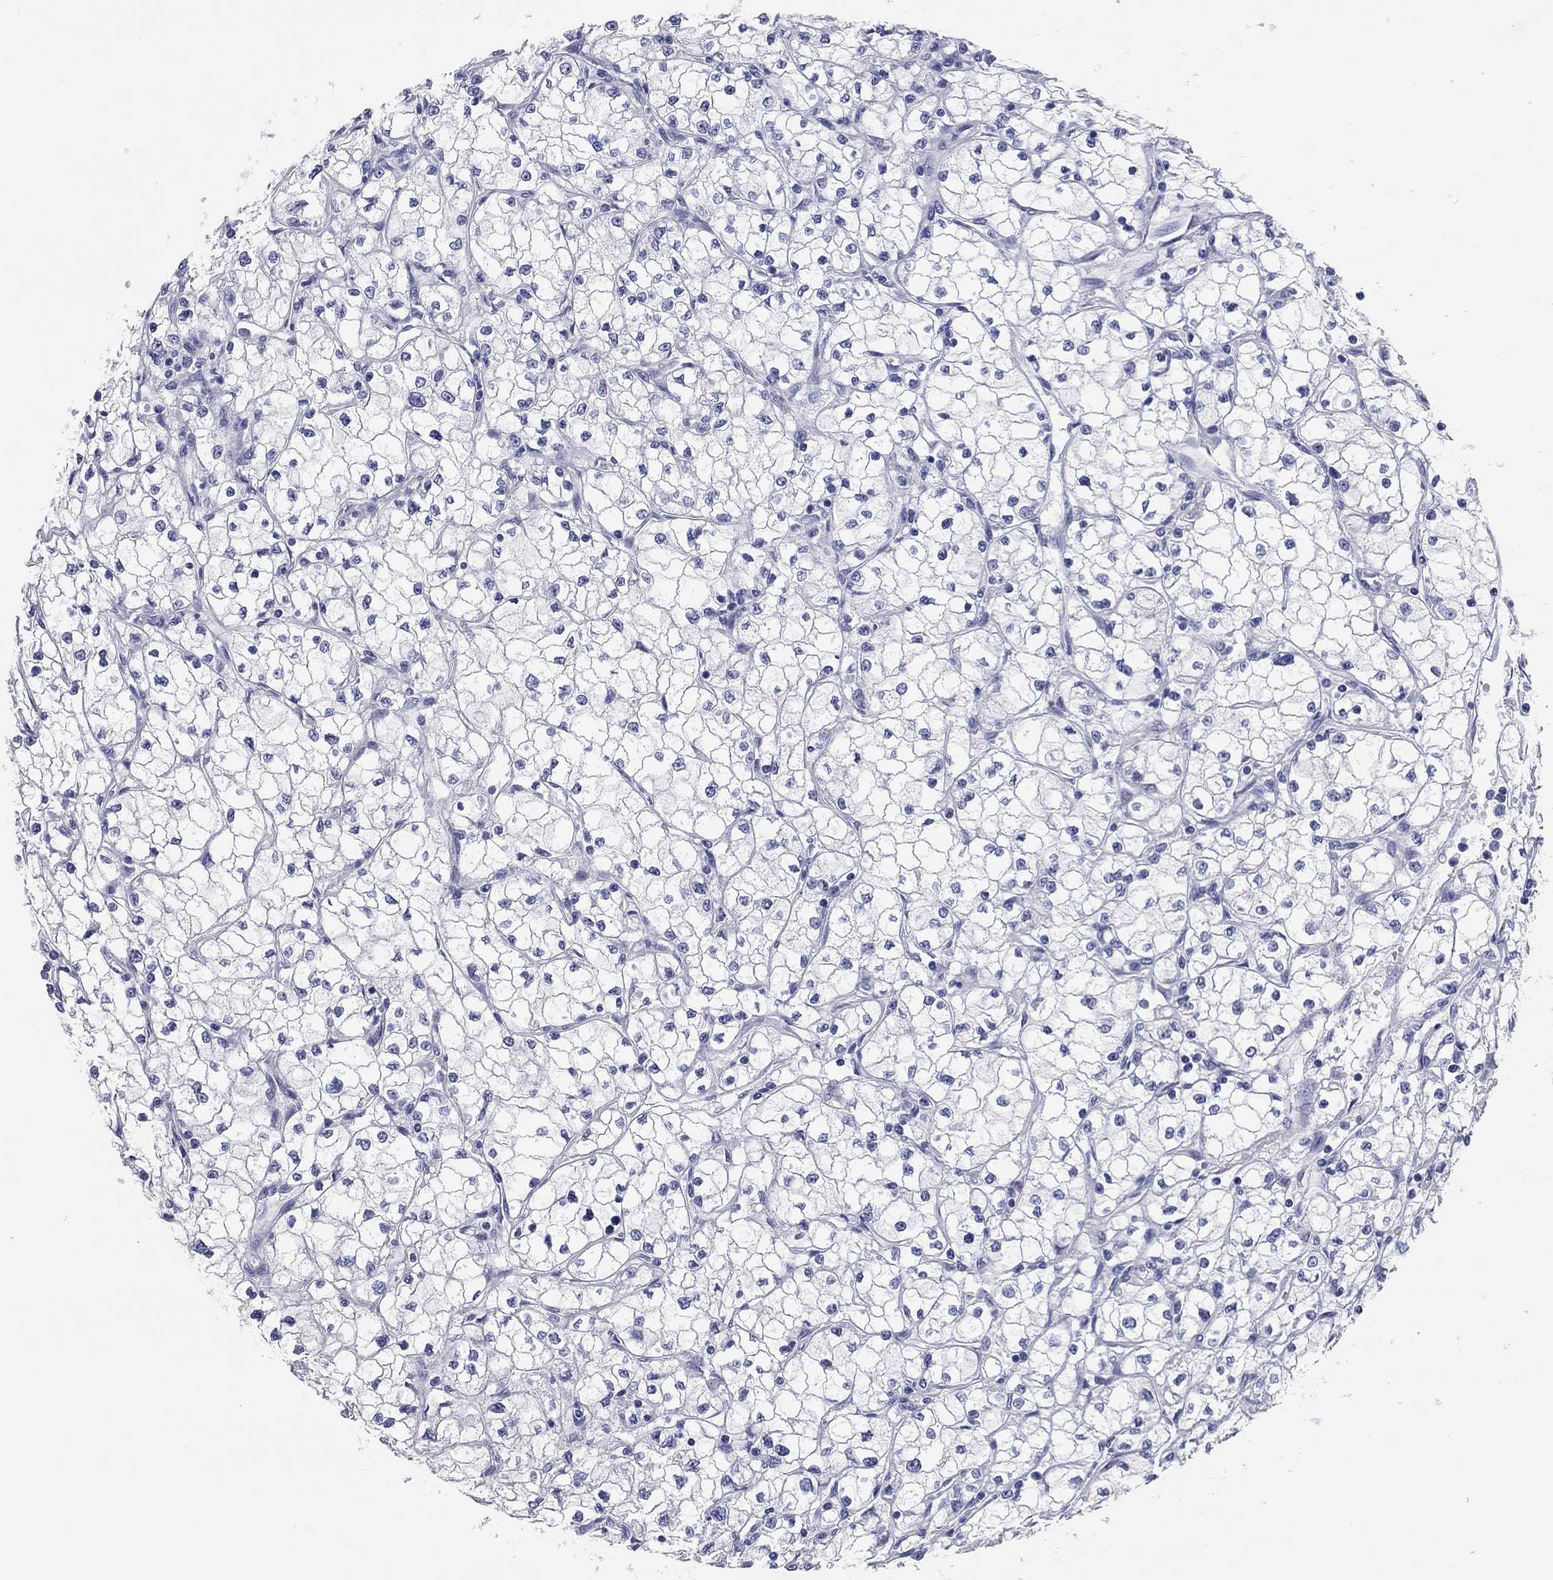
{"staining": {"intensity": "negative", "quantity": "none", "location": "none"}, "tissue": "renal cancer", "cell_type": "Tumor cells", "image_type": "cancer", "snomed": [{"axis": "morphology", "description": "Adenocarcinoma, NOS"}, {"axis": "topography", "description": "Kidney"}], "caption": "Tumor cells show no significant staining in renal cancer.", "gene": "TMEM221", "patient": {"sex": "male", "age": 67}}